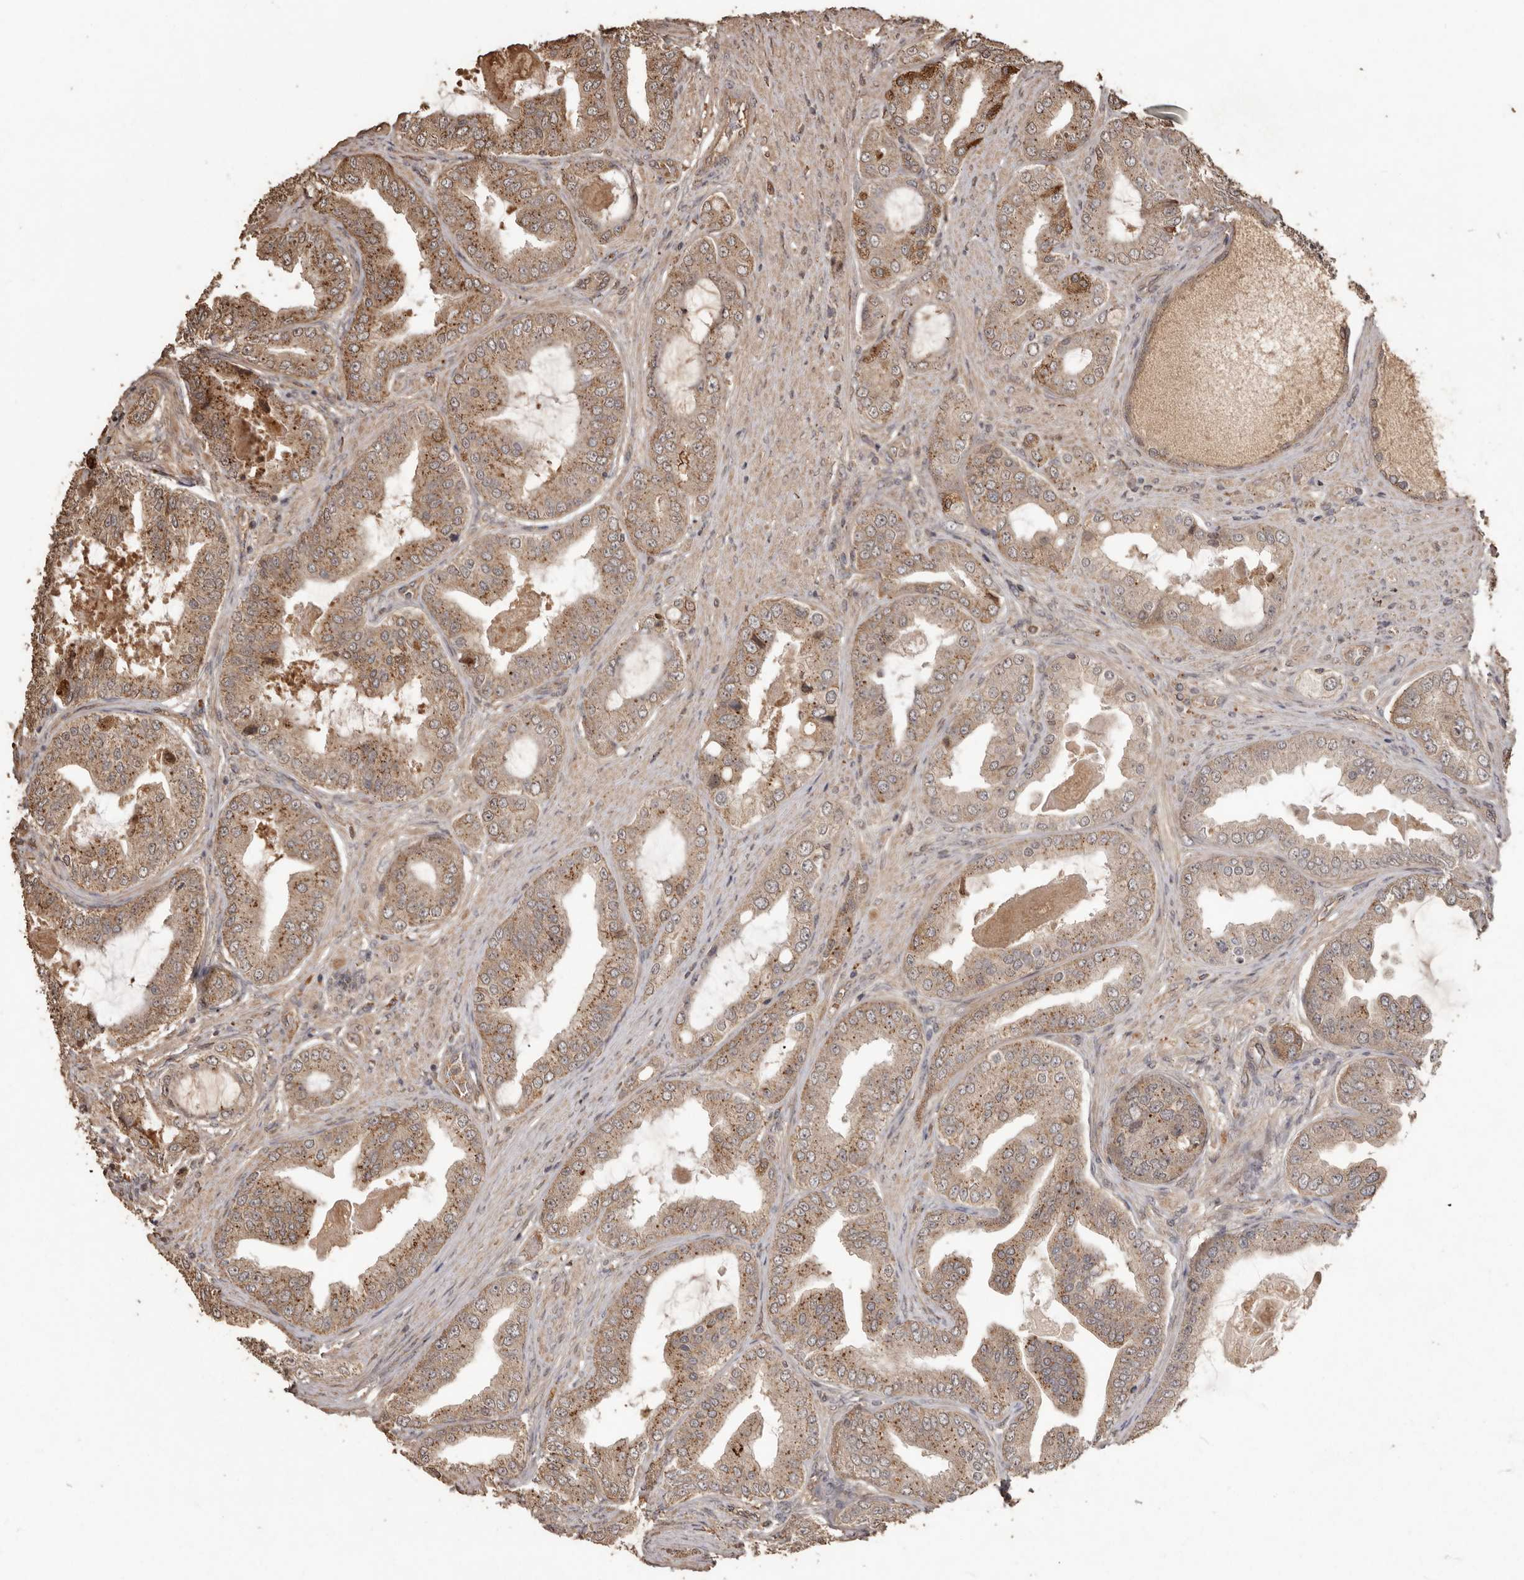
{"staining": {"intensity": "moderate", "quantity": ">75%", "location": "cytoplasmic/membranous"}, "tissue": "prostate cancer", "cell_type": "Tumor cells", "image_type": "cancer", "snomed": [{"axis": "morphology", "description": "Adenocarcinoma, High grade"}, {"axis": "topography", "description": "Prostate"}], "caption": "Approximately >75% of tumor cells in high-grade adenocarcinoma (prostate) reveal moderate cytoplasmic/membranous protein staining as visualized by brown immunohistochemical staining.", "gene": "NUP43", "patient": {"sex": "male", "age": 60}}